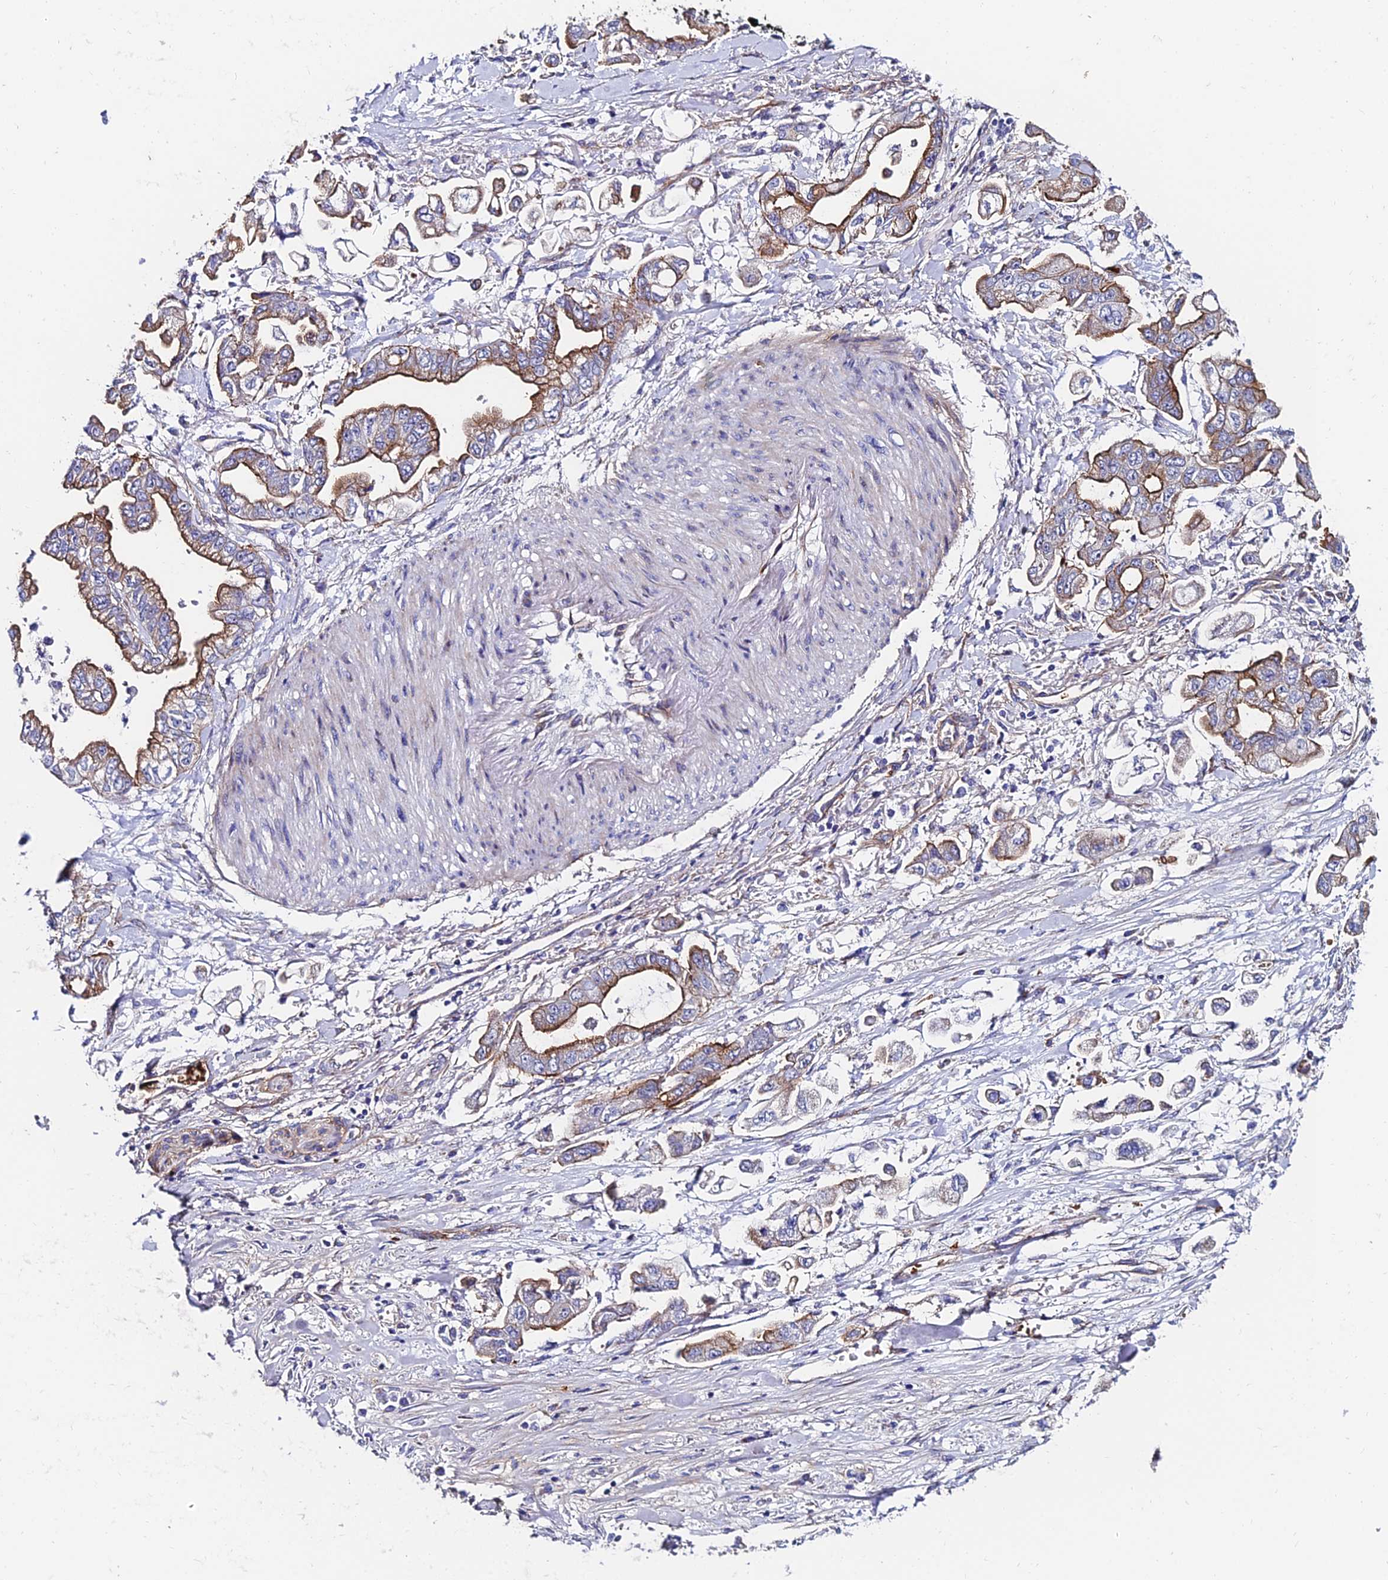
{"staining": {"intensity": "moderate", "quantity": "25%-75%", "location": "cytoplasmic/membranous"}, "tissue": "stomach cancer", "cell_type": "Tumor cells", "image_type": "cancer", "snomed": [{"axis": "morphology", "description": "Adenocarcinoma, NOS"}, {"axis": "topography", "description": "Stomach"}], "caption": "Moderate cytoplasmic/membranous protein positivity is seen in about 25%-75% of tumor cells in stomach cancer. (Brightfield microscopy of DAB IHC at high magnification).", "gene": "ADGRF3", "patient": {"sex": "male", "age": 62}}